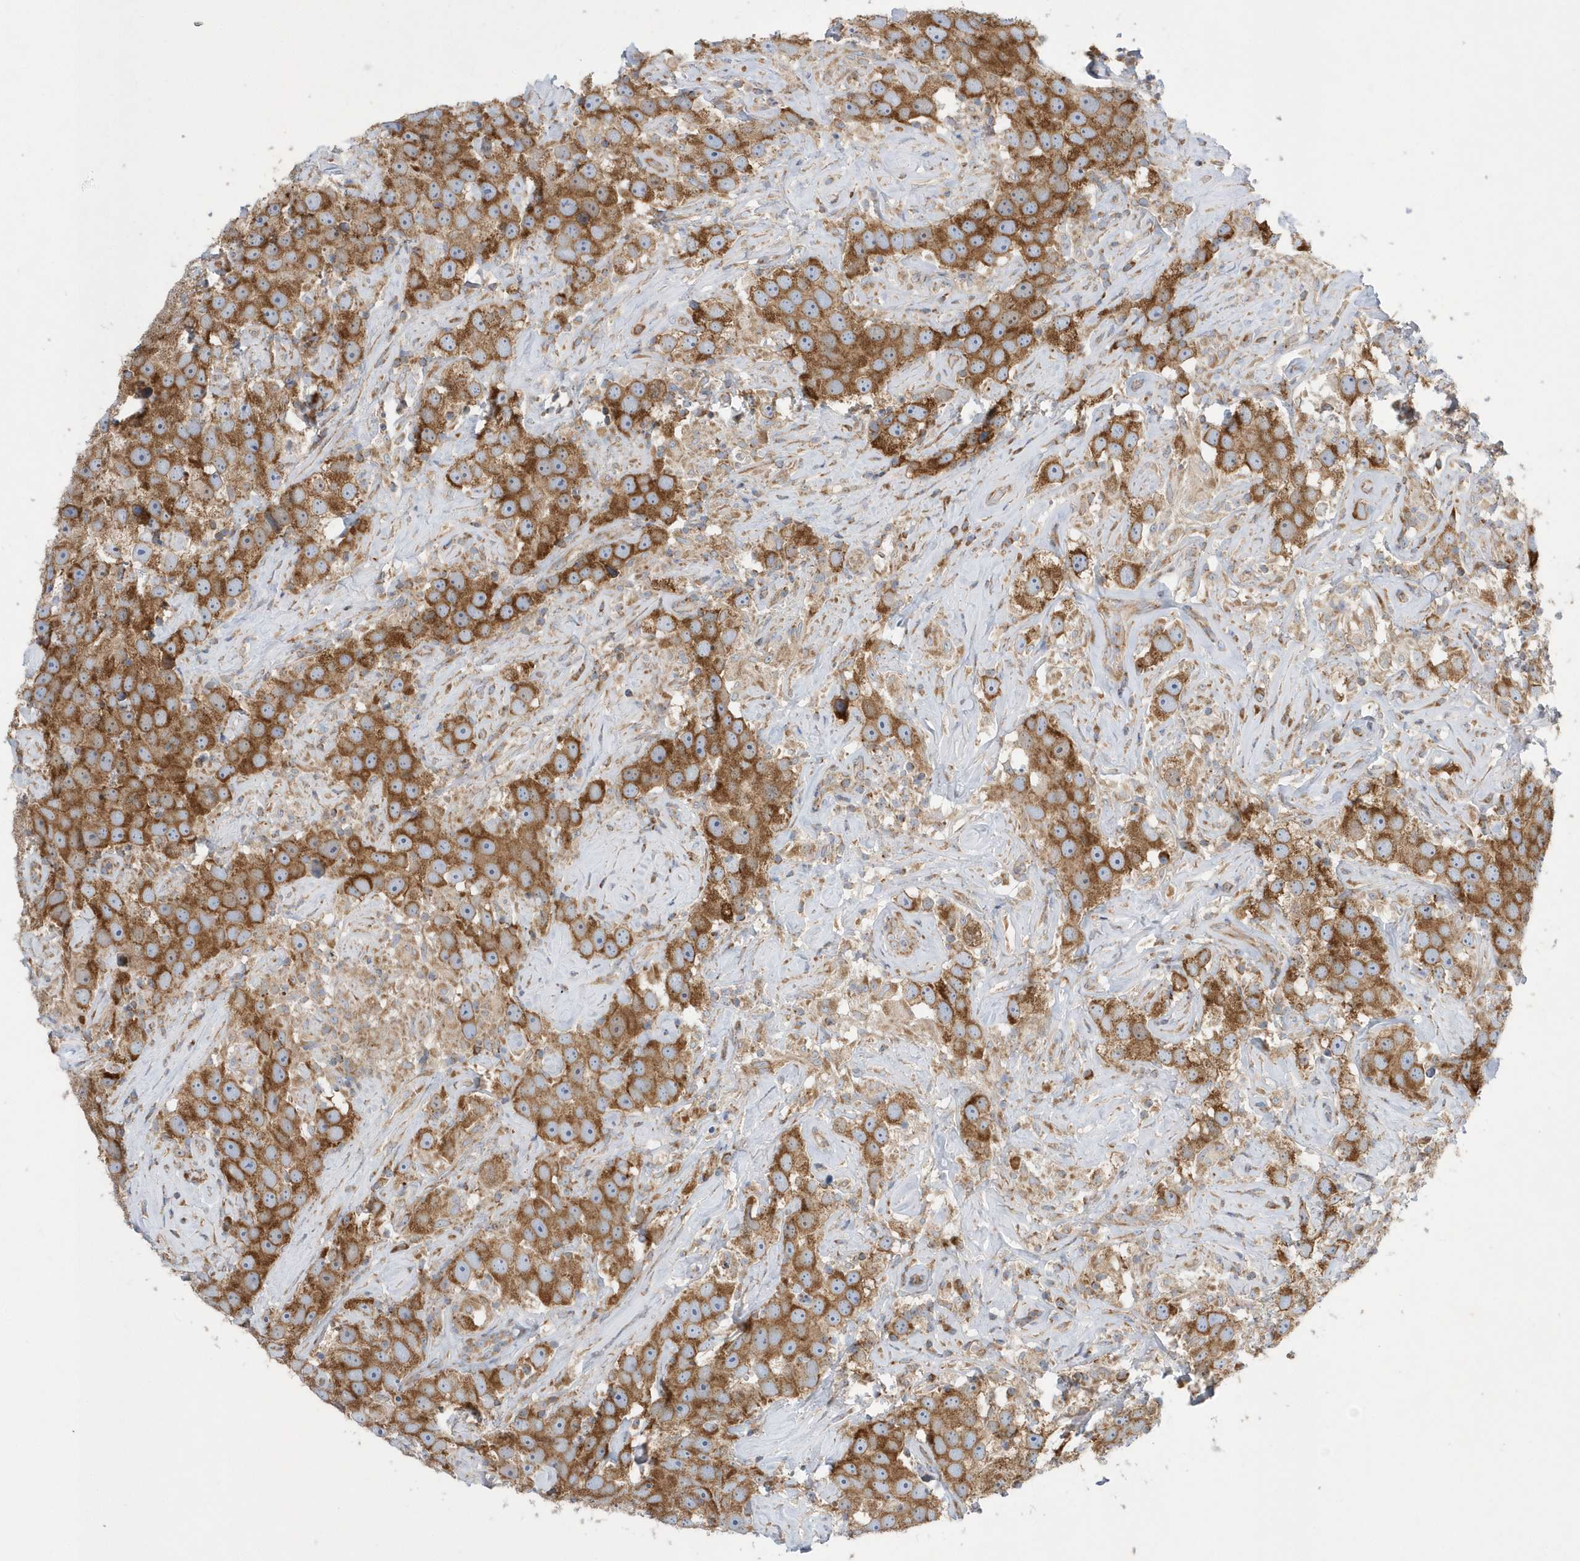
{"staining": {"intensity": "strong", "quantity": ">75%", "location": "cytoplasmic/membranous"}, "tissue": "testis cancer", "cell_type": "Tumor cells", "image_type": "cancer", "snomed": [{"axis": "morphology", "description": "Seminoma, NOS"}, {"axis": "topography", "description": "Testis"}], "caption": "Testis cancer stained with a protein marker displays strong staining in tumor cells.", "gene": "SPATA5", "patient": {"sex": "male", "age": 49}}